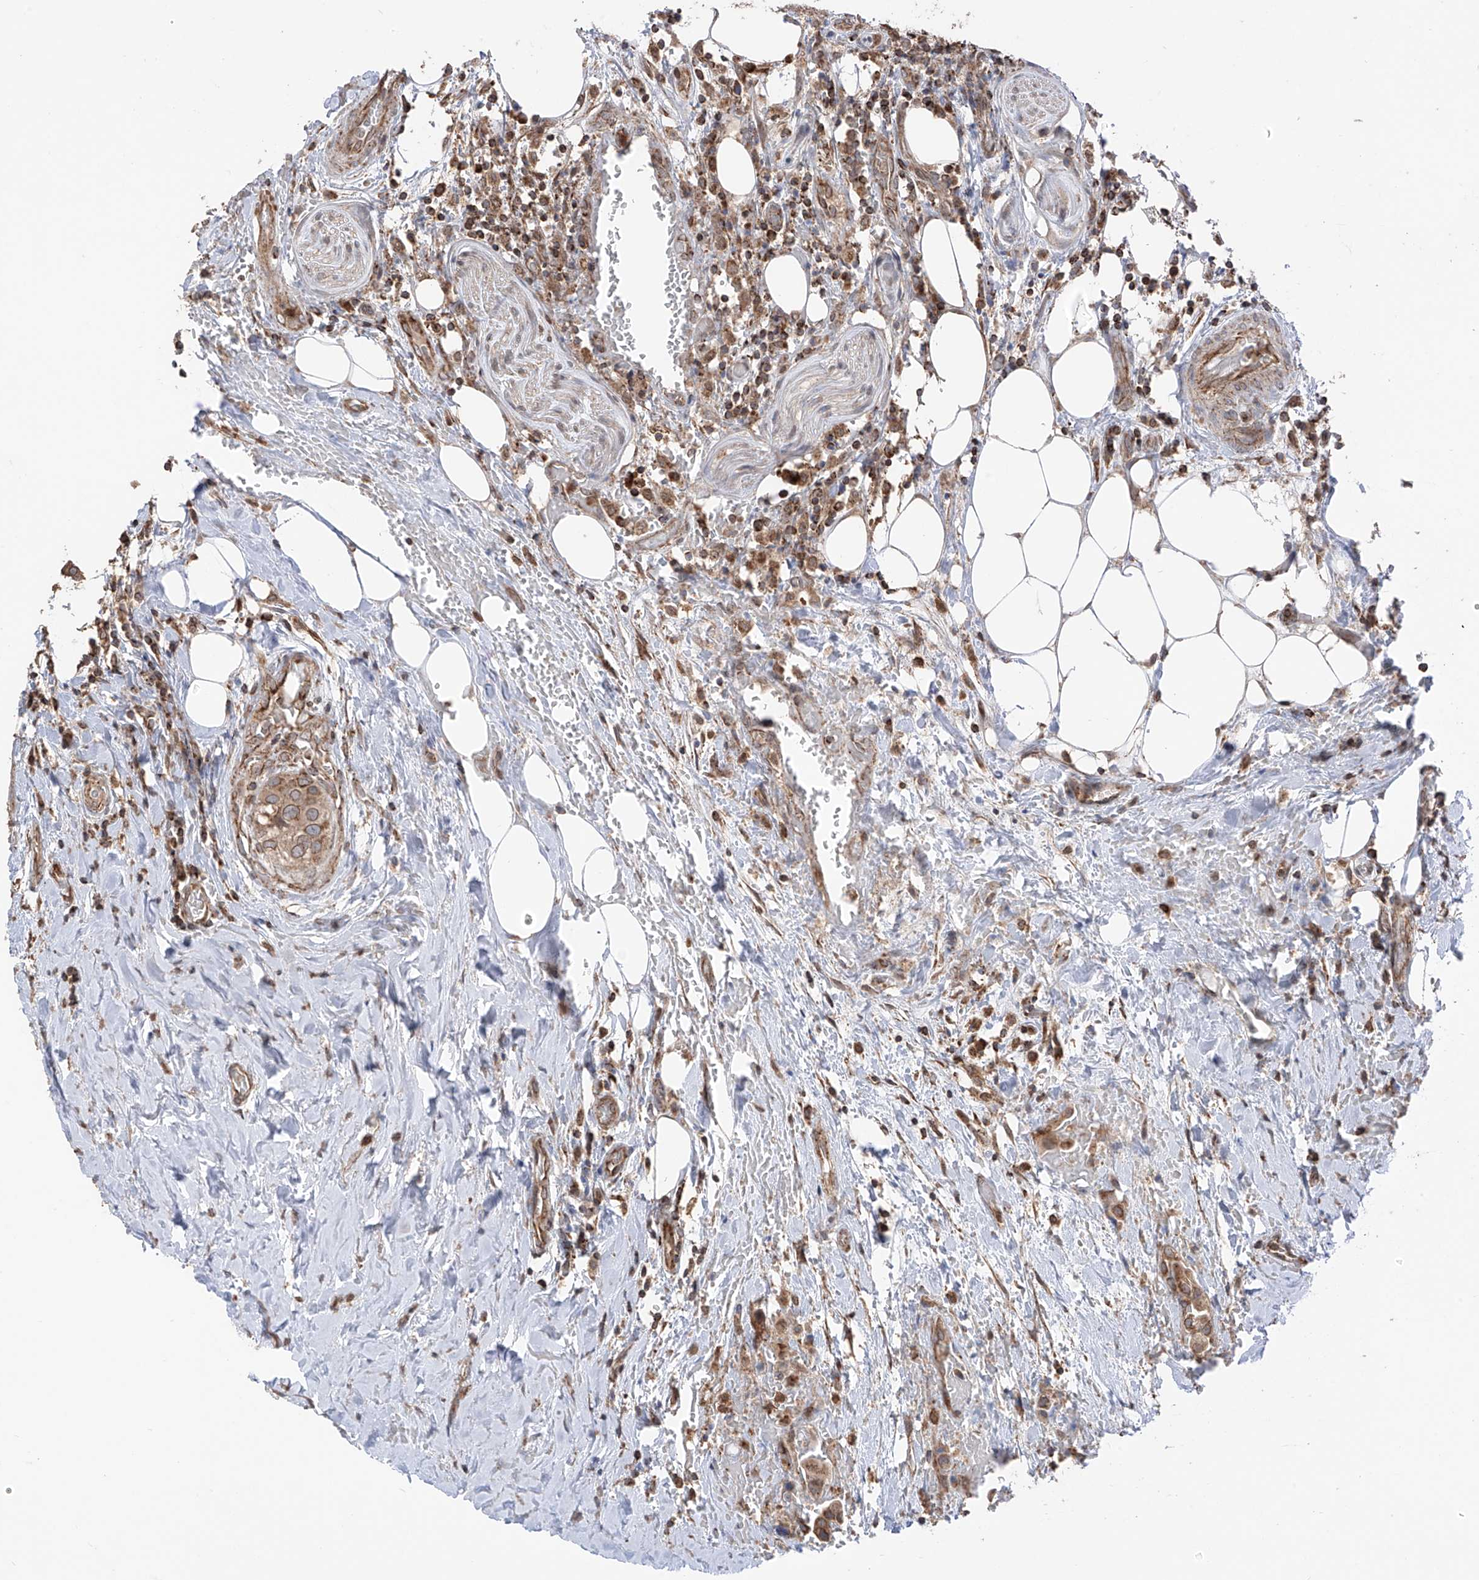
{"staining": {"intensity": "weak", "quantity": ">75%", "location": "cytoplasmic/membranous,nuclear"}, "tissue": "urothelial cancer", "cell_type": "Tumor cells", "image_type": "cancer", "snomed": [{"axis": "morphology", "description": "Urothelial carcinoma, High grade"}, {"axis": "topography", "description": "Urinary bladder"}], "caption": "This histopathology image demonstrates IHC staining of urothelial carcinoma (high-grade), with low weak cytoplasmic/membranous and nuclear expression in about >75% of tumor cells.", "gene": "AHCTF1", "patient": {"sex": "male", "age": 64}}